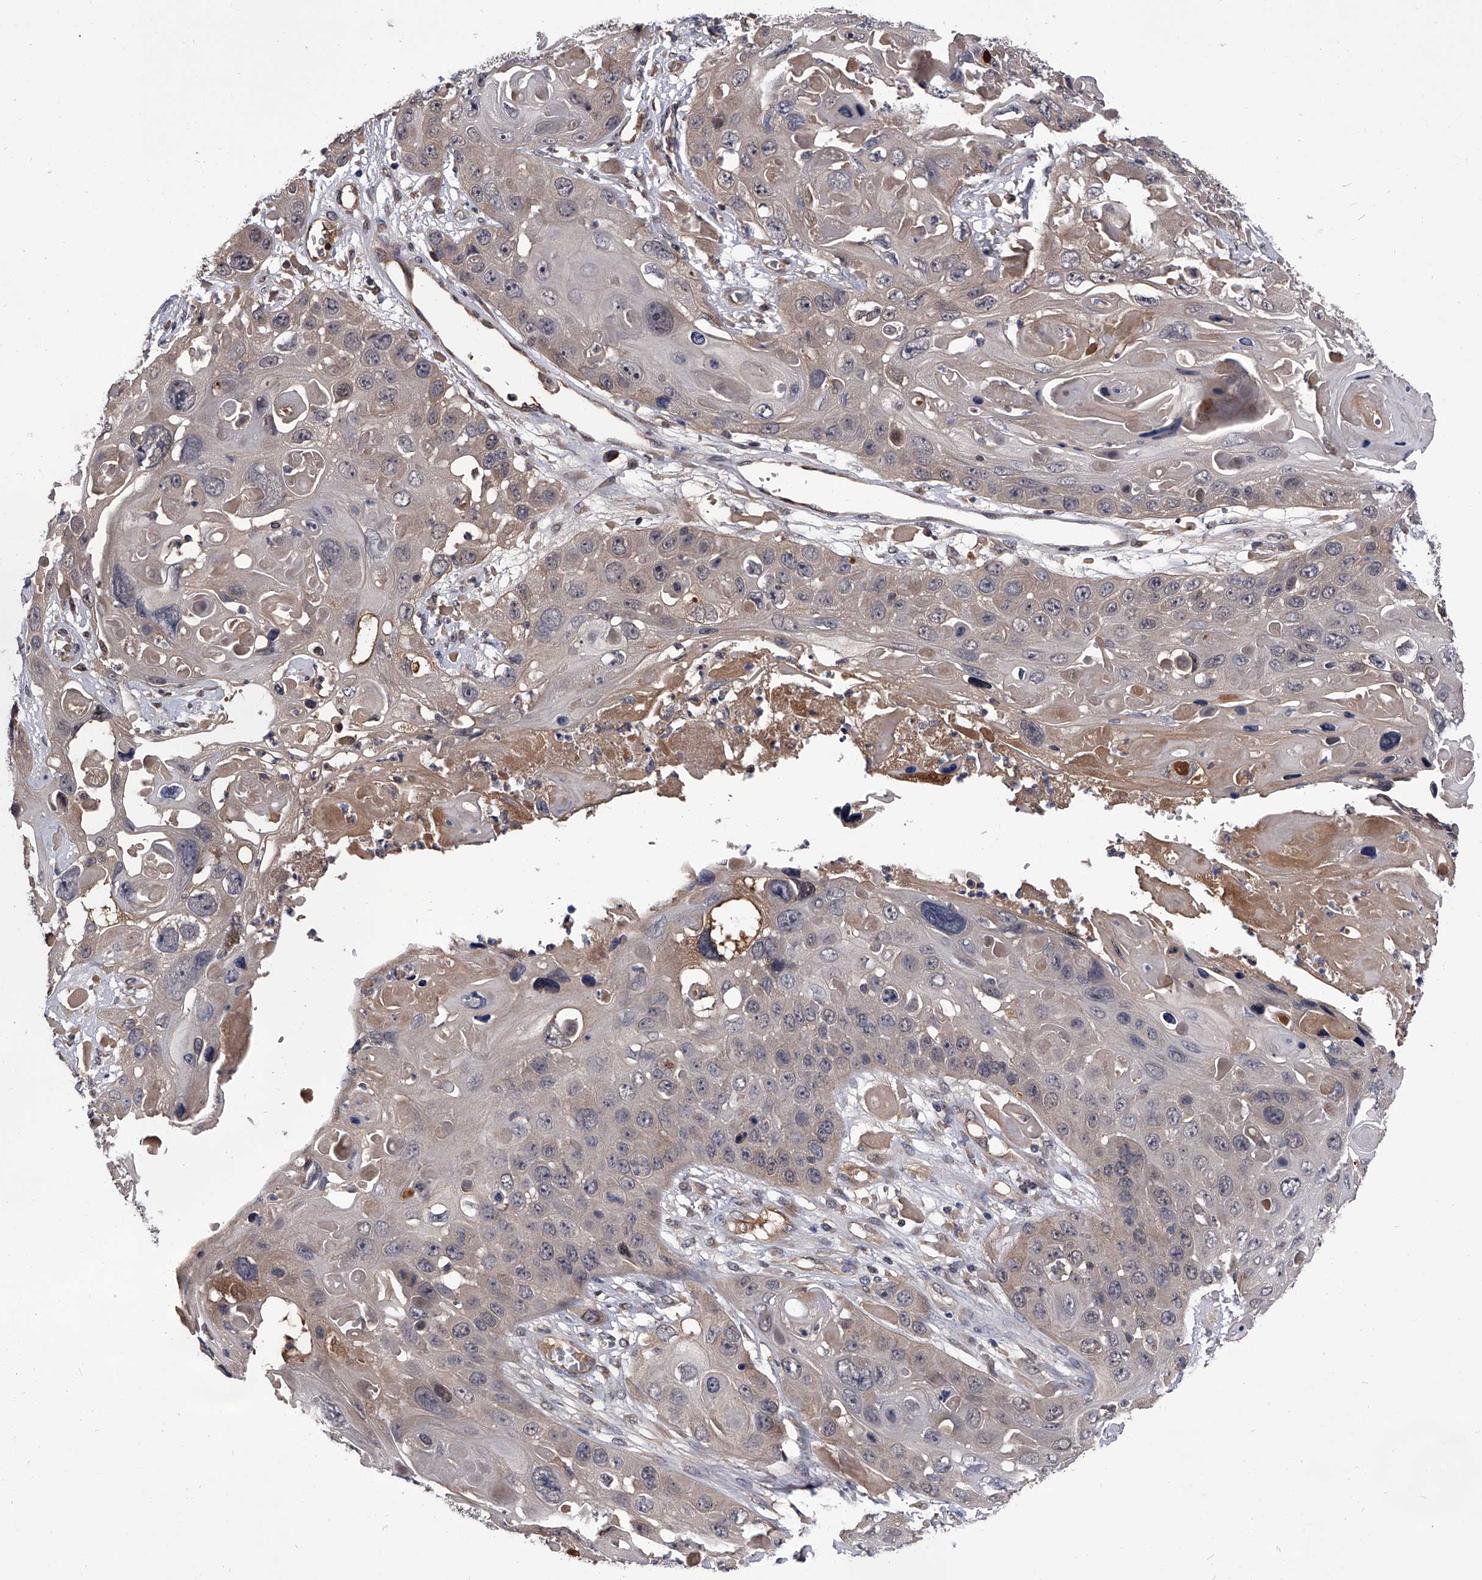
{"staining": {"intensity": "weak", "quantity": "<25%", "location": "cytoplasmic/membranous"}, "tissue": "skin cancer", "cell_type": "Tumor cells", "image_type": "cancer", "snomed": [{"axis": "morphology", "description": "Squamous cell carcinoma, NOS"}, {"axis": "topography", "description": "Skin"}], "caption": "The histopathology image reveals no significant staining in tumor cells of skin squamous cell carcinoma. Brightfield microscopy of IHC stained with DAB (brown) and hematoxylin (blue), captured at high magnification.", "gene": "SLC18B1", "patient": {"sex": "male", "age": 55}}